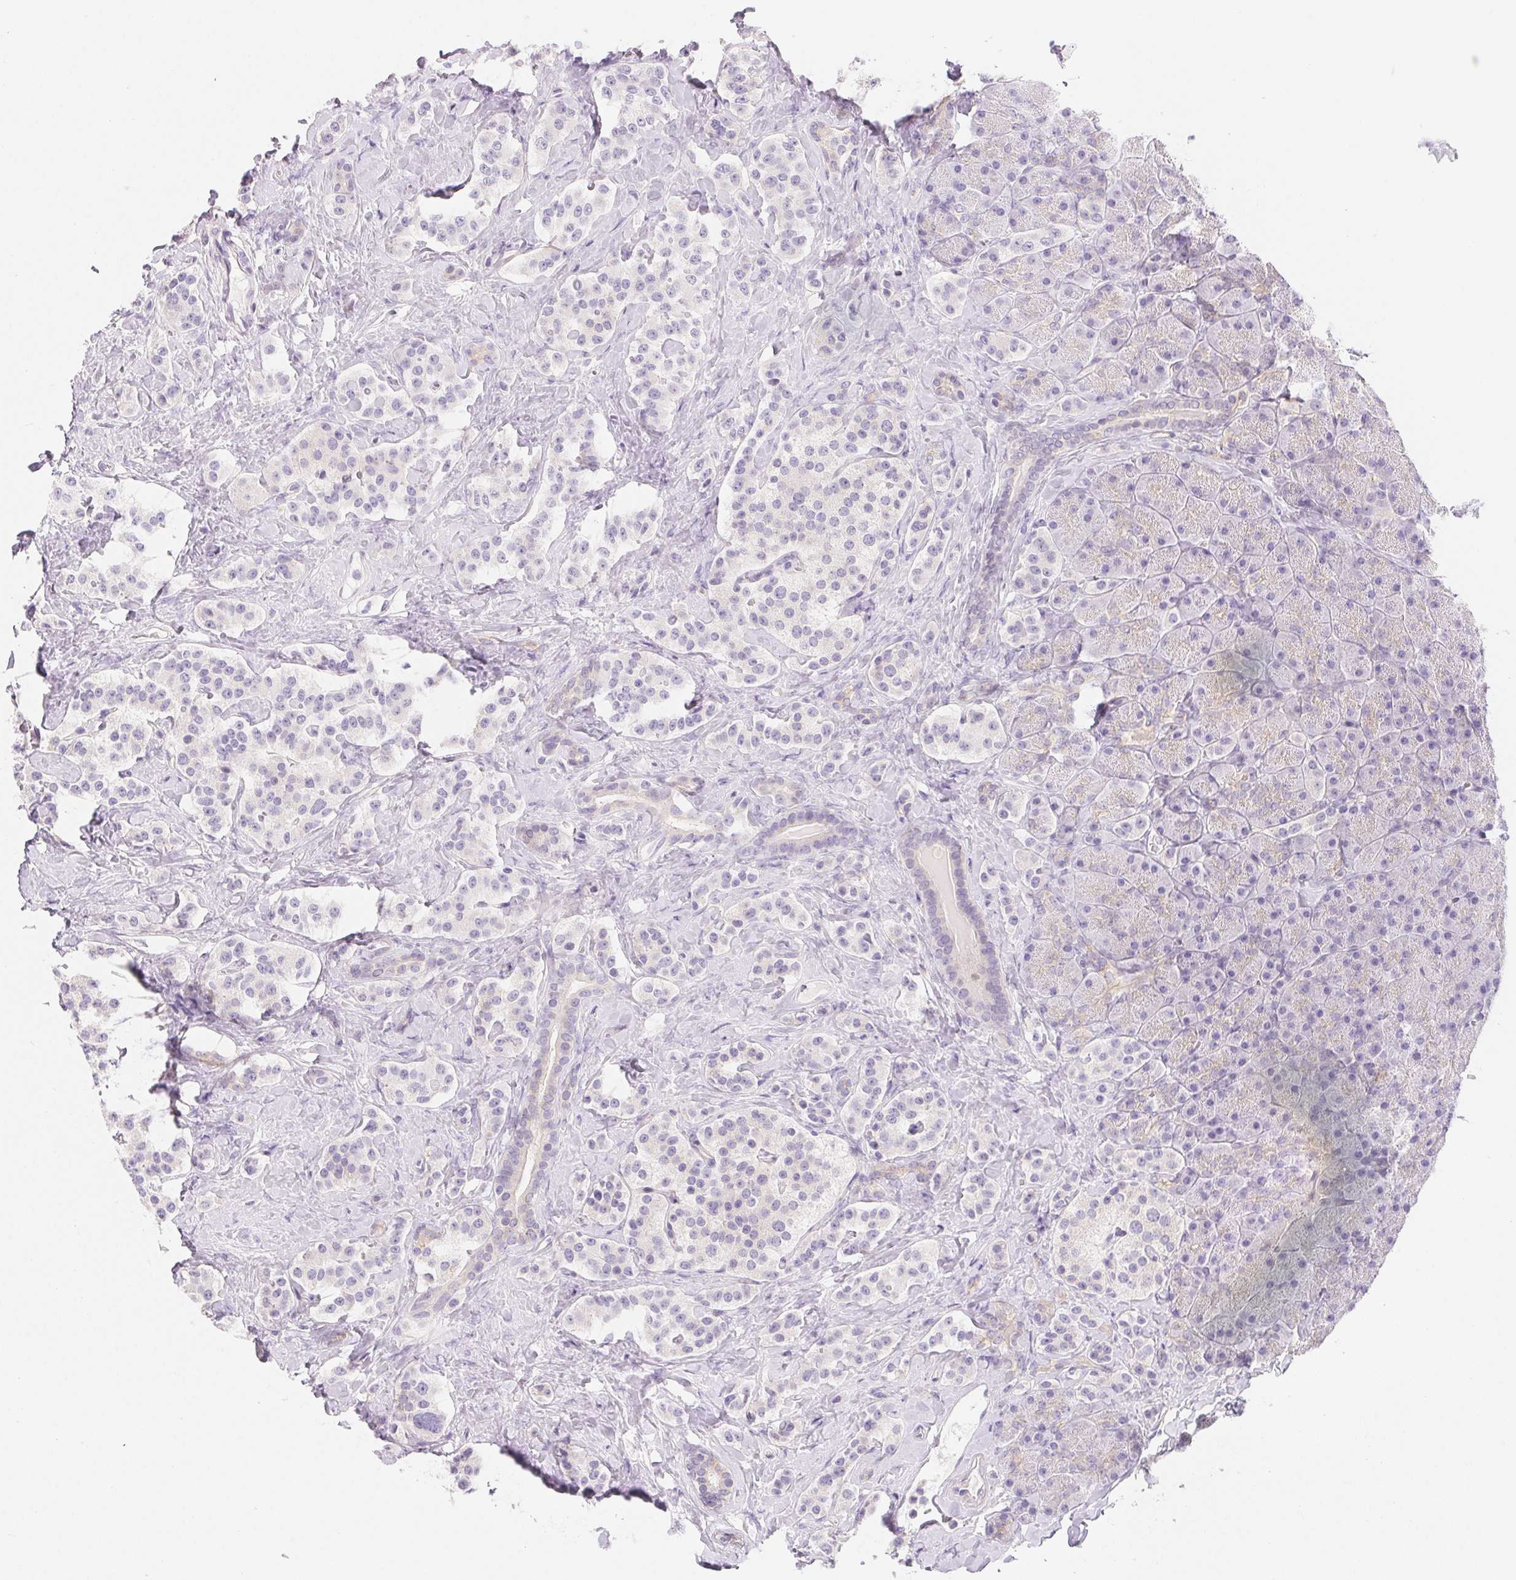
{"staining": {"intensity": "negative", "quantity": "none", "location": "none"}, "tissue": "carcinoid", "cell_type": "Tumor cells", "image_type": "cancer", "snomed": [{"axis": "morphology", "description": "Normal tissue, NOS"}, {"axis": "morphology", "description": "Carcinoid, malignant, NOS"}, {"axis": "topography", "description": "Pancreas"}], "caption": "Immunohistochemical staining of carcinoid demonstrates no significant expression in tumor cells. The staining was performed using DAB to visualize the protein expression in brown, while the nuclei were stained in blue with hematoxylin (Magnification: 20x).", "gene": "CTNND2", "patient": {"sex": "male", "age": 36}}